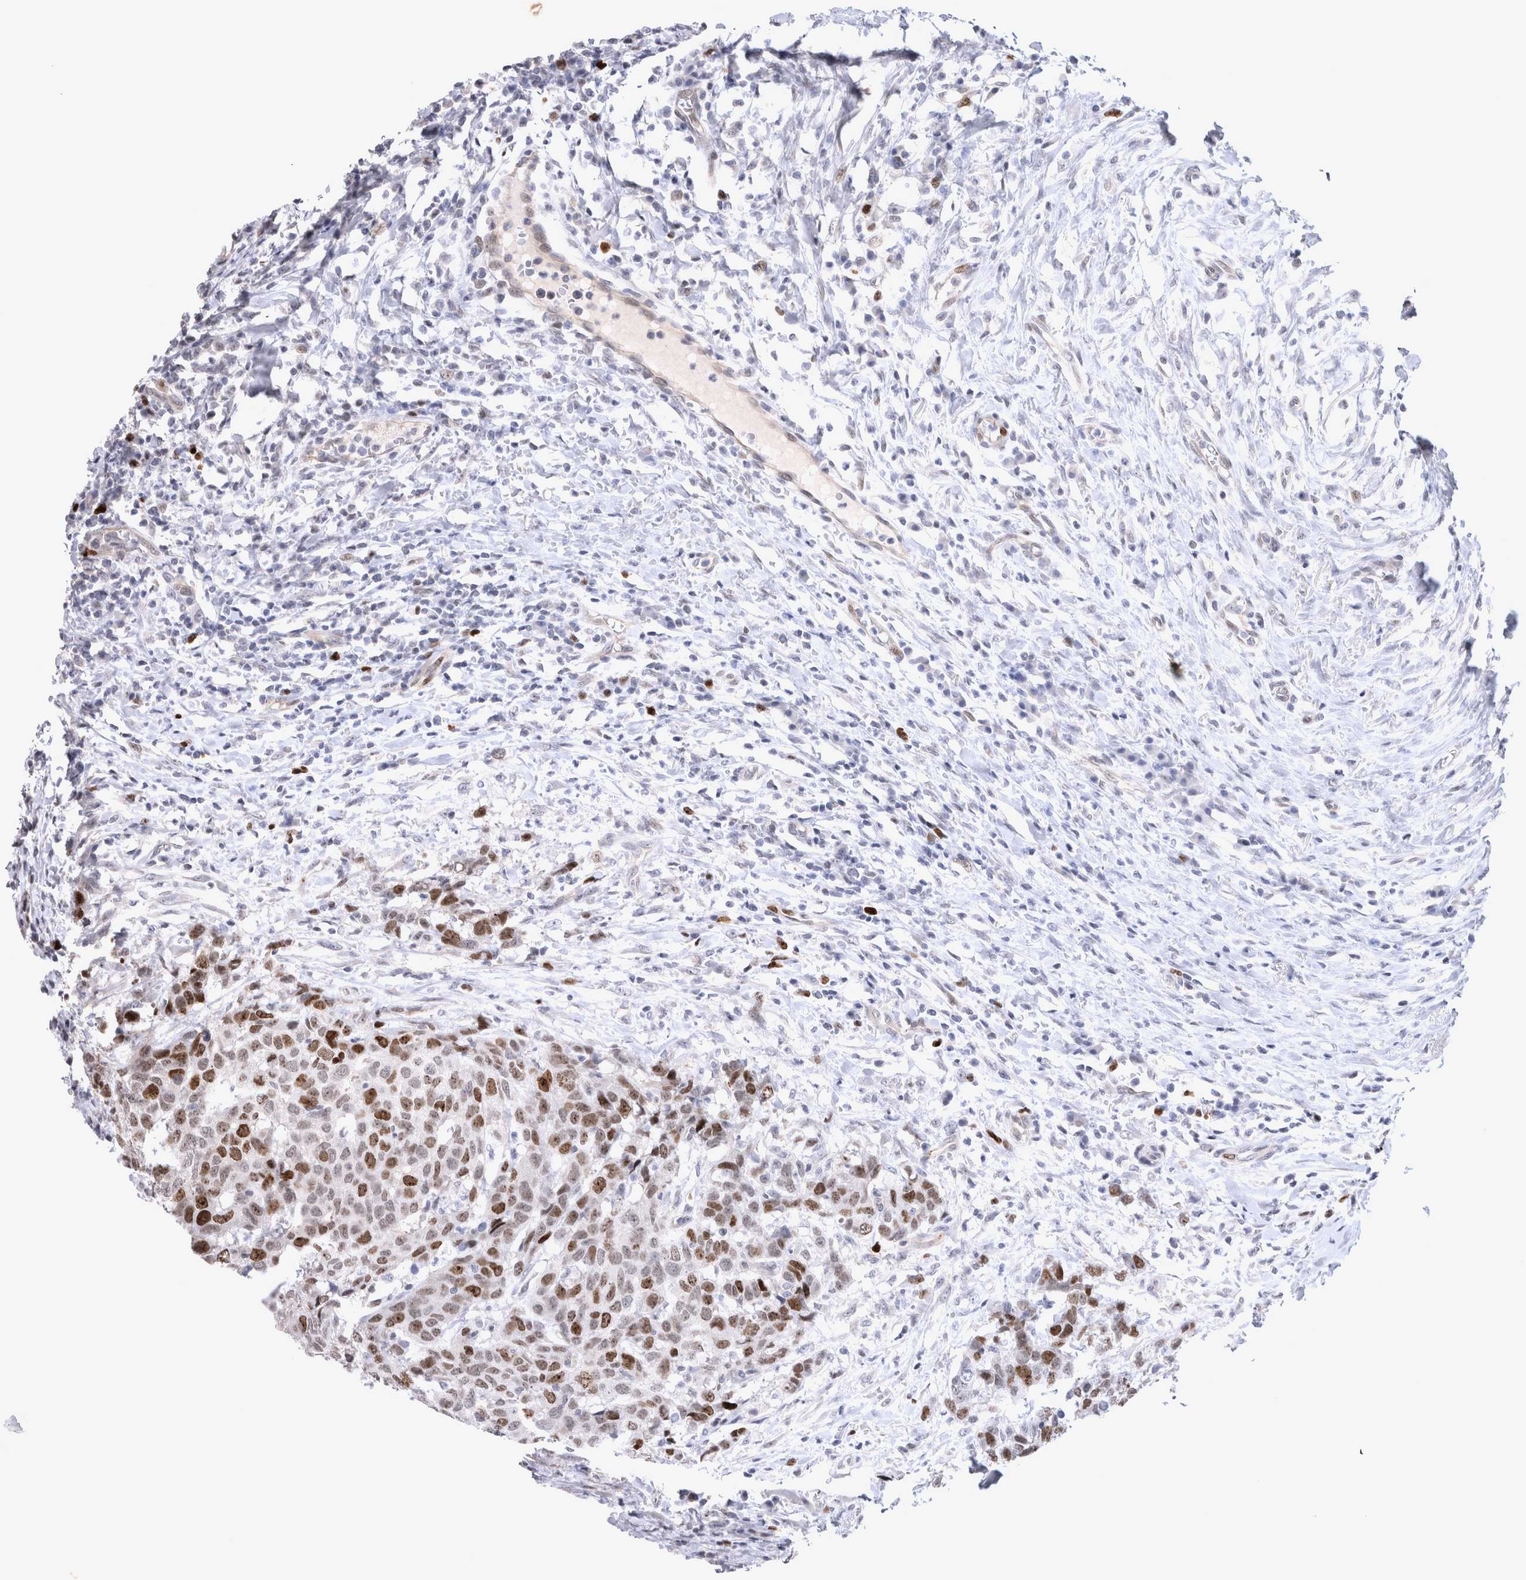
{"staining": {"intensity": "moderate", "quantity": ">75%", "location": "nuclear"}, "tissue": "head and neck cancer", "cell_type": "Tumor cells", "image_type": "cancer", "snomed": [{"axis": "morphology", "description": "Squamous cell carcinoma, NOS"}, {"axis": "topography", "description": "Head-Neck"}], "caption": "IHC image of human head and neck cancer (squamous cell carcinoma) stained for a protein (brown), which displays medium levels of moderate nuclear staining in about >75% of tumor cells.", "gene": "KIF18B", "patient": {"sex": "male", "age": 66}}